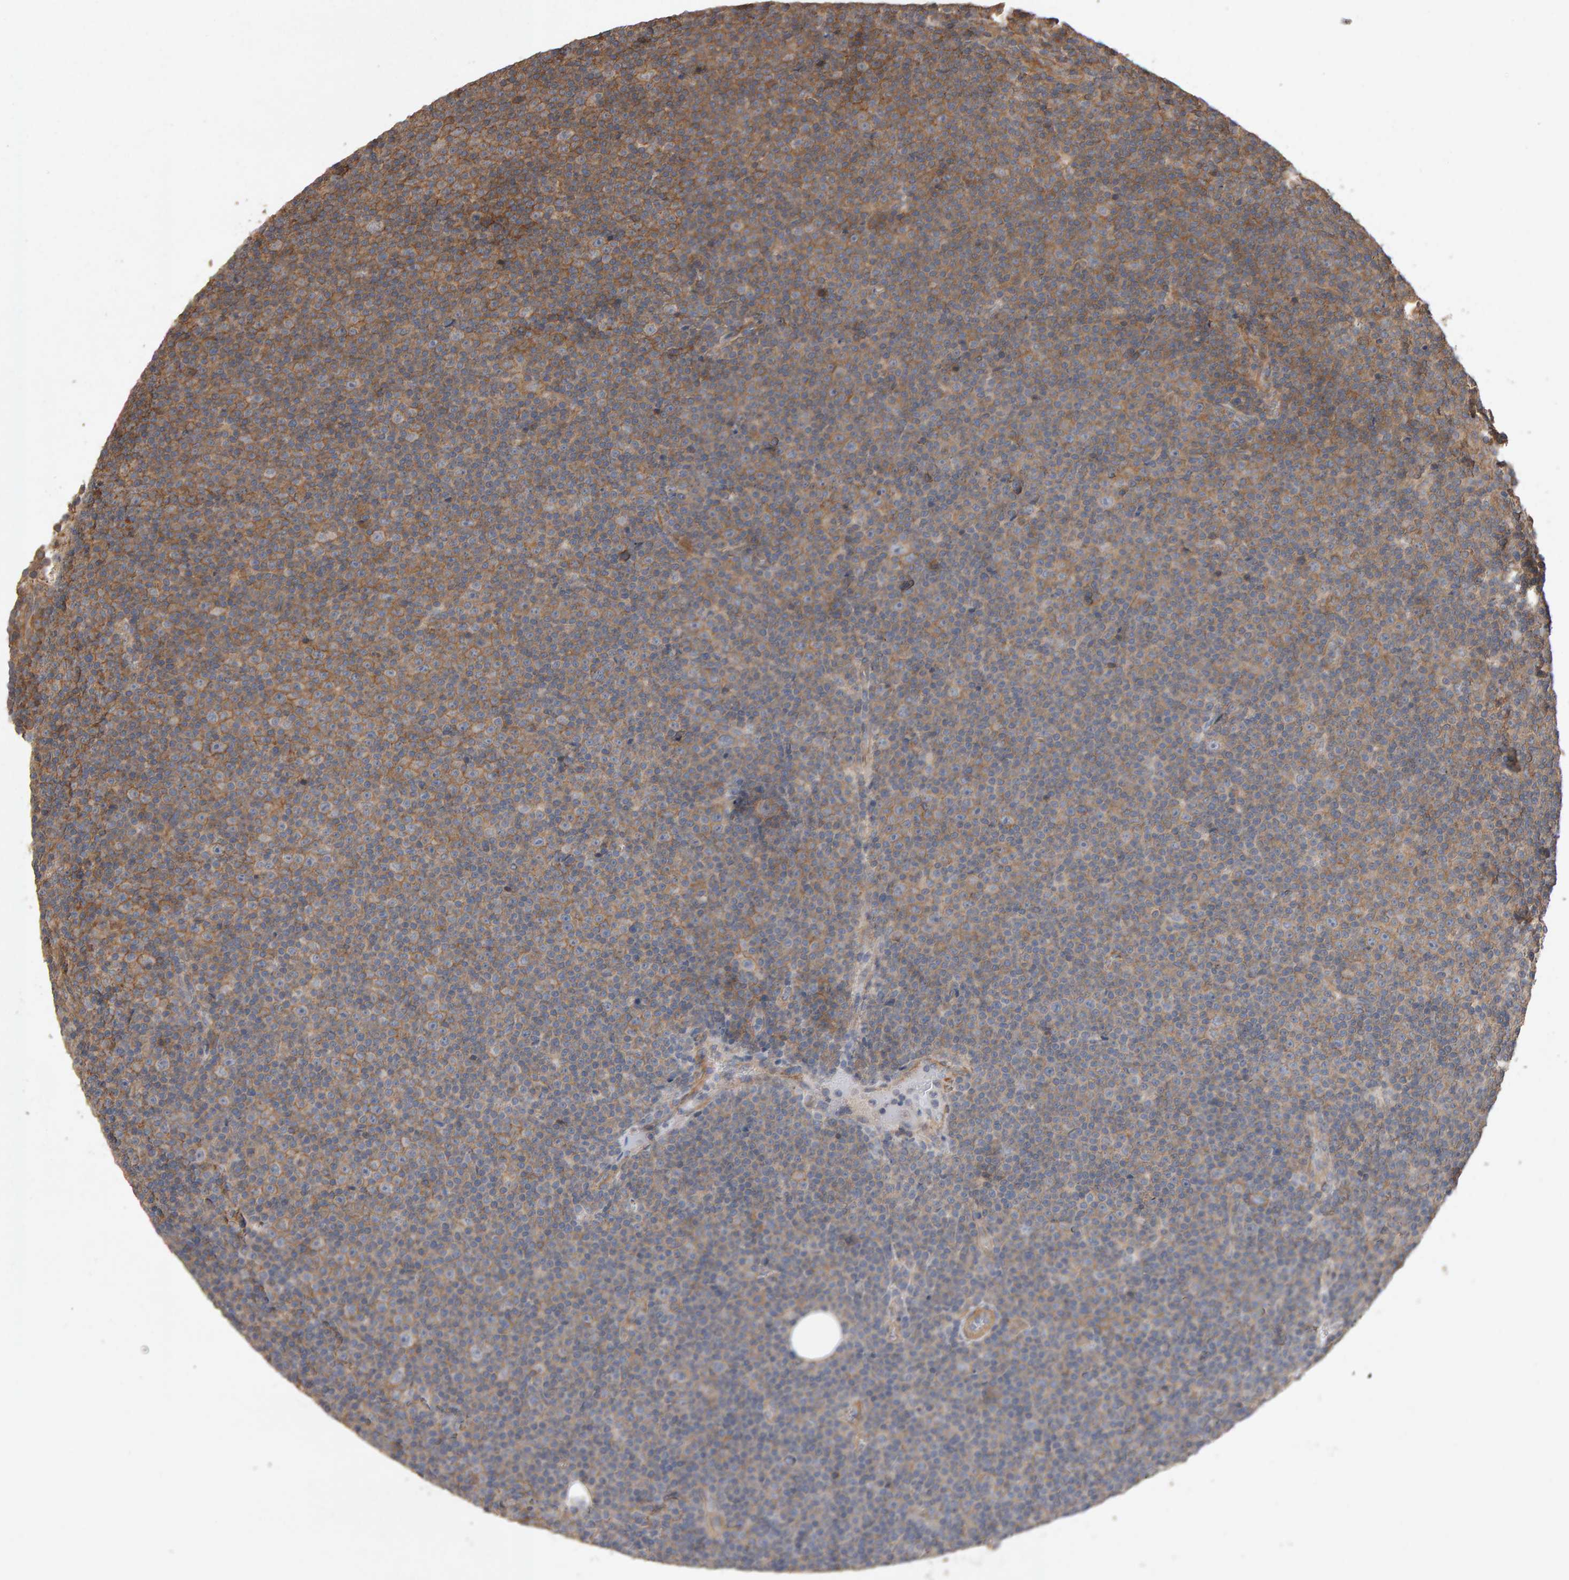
{"staining": {"intensity": "moderate", "quantity": ">75%", "location": "cytoplasmic/membranous"}, "tissue": "lymphoma", "cell_type": "Tumor cells", "image_type": "cancer", "snomed": [{"axis": "morphology", "description": "Malignant lymphoma, non-Hodgkin's type, Low grade"}, {"axis": "topography", "description": "Lymph node"}], "caption": "Lymphoma stained with immunohistochemistry reveals moderate cytoplasmic/membranous staining in approximately >75% of tumor cells. The staining was performed using DAB (3,3'-diaminobenzidine) to visualize the protein expression in brown, while the nuclei were stained in blue with hematoxylin (Magnification: 20x).", "gene": "SCRIB", "patient": {"sex": "female", "age": 67}}